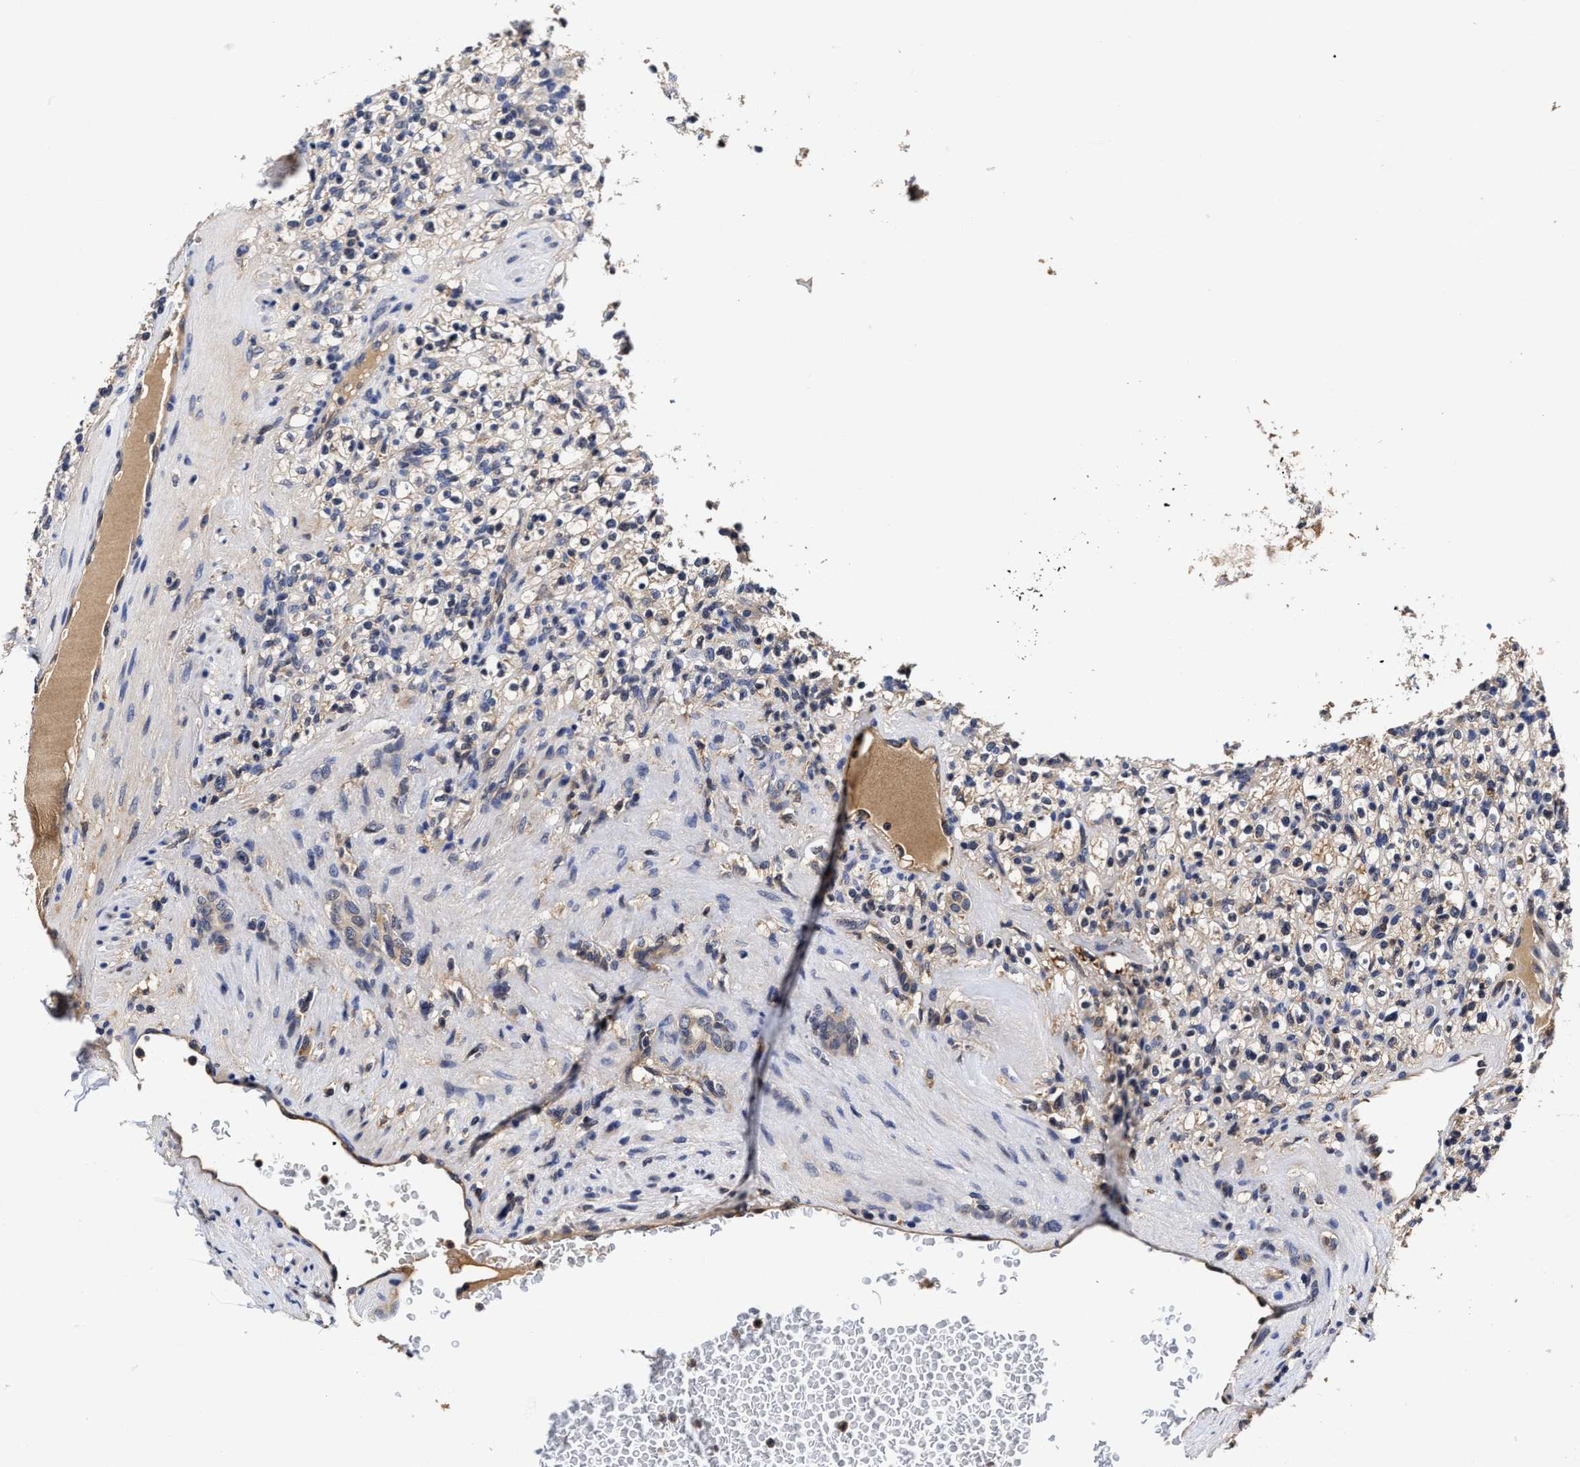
{"staining": {"intensity": "weak", "quantity": "<25%", "location": "cytoplasmic/membranous"}, "tissue": "renal cancer", "cell_type": "Tumor cells", "image_type": "cancer", "snomed": [{"axis": "morphology", "description": "Normal tissue, NOS"}, {"axis": "morphology", "description": "Adenocarcinoma, NOS"}, {"axis": "topography", "description": "Kidney"}], "caption": "A high-resolution photomicrograph shows IHC staining of renal adenocarcinoma, which exhibits no significant expression in tumor cells. The staining is performed using DAB brown chromogen with nuclei counter-stained in using hematoxylin.", "gene": "SOCS5", "patient": {"sex": "female", "age": 72}}